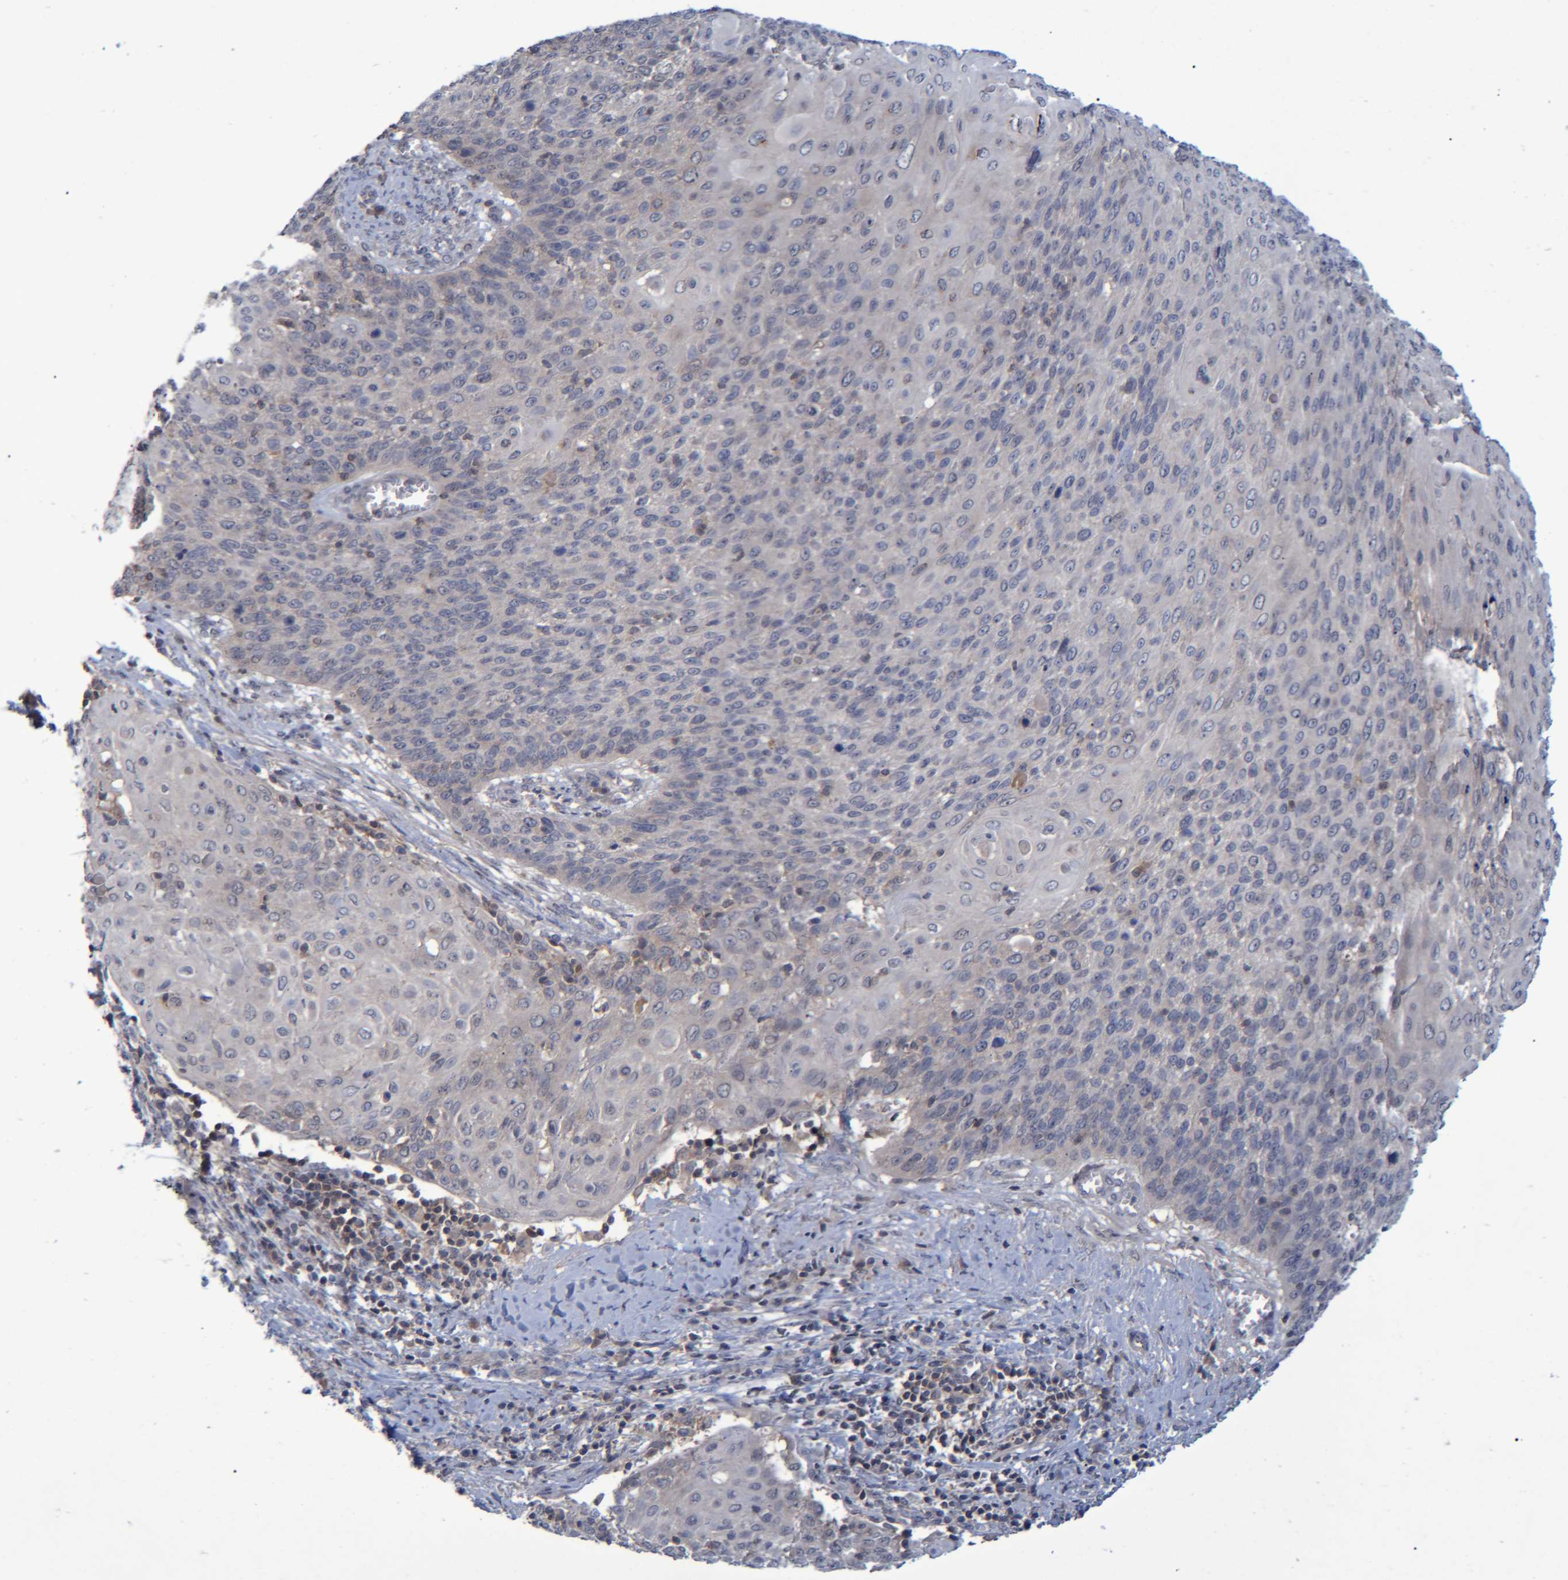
{"staining": {"intensity": "negative", "quantity": "none", "location": "none"}, "tissue": "cervical cancer", "cell_type": "Tumor cells", "image_type": "cancer", "snomed": [{"axis": "morphology", "description": "Squamous cell carcinoma, NOS"}, {"axis": "topography", "description": "Cervix"}], "caption": "Histopathology image shows no significant protein positivity in tumor cells of cervical squamous cell carcinoma.", "gene": "PCYT2", "patient": {"sex": "female", "age": 39}}